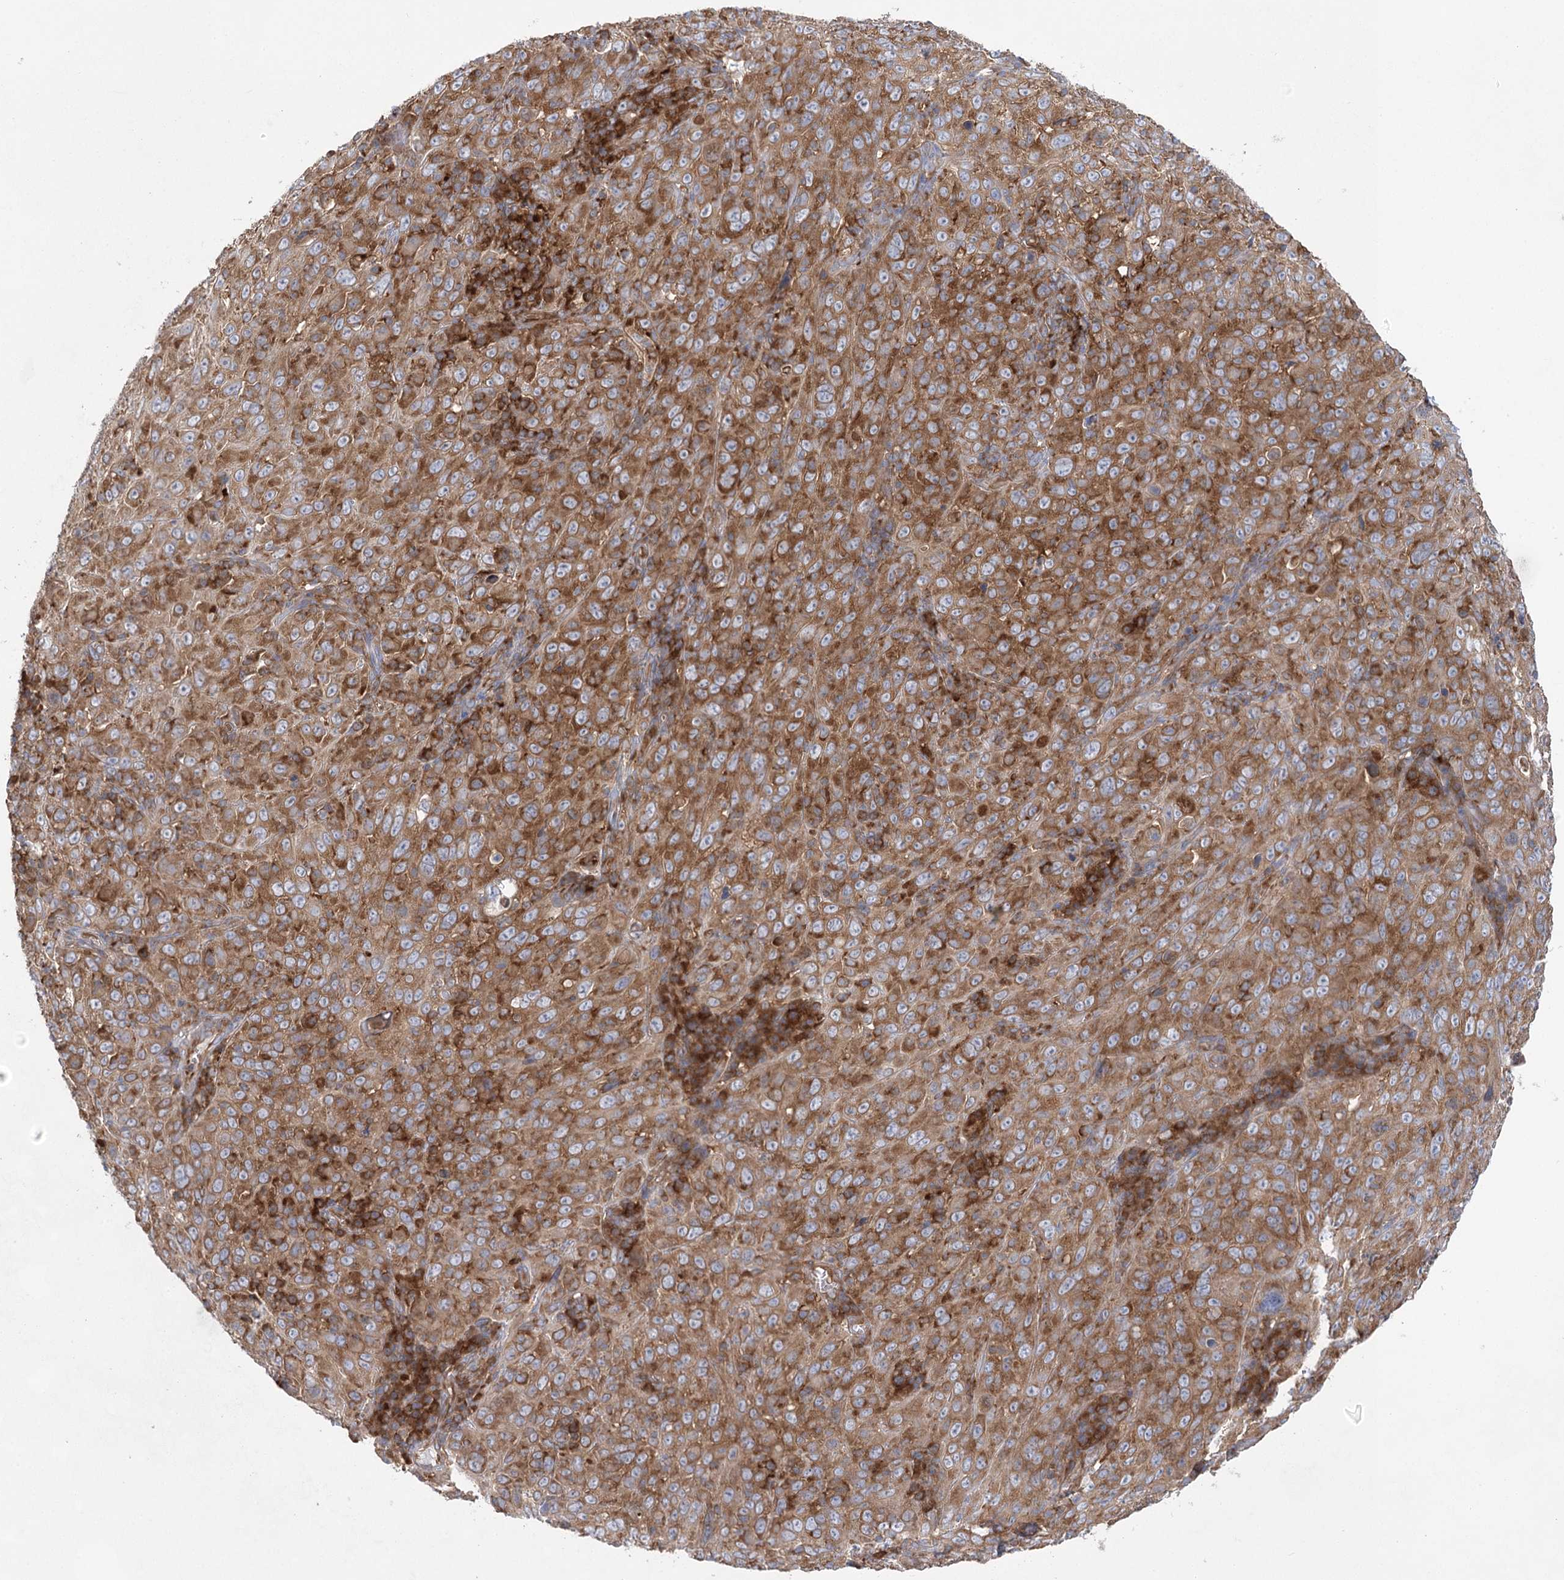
{"staining": {"intensity": "moderate", "quantity": ">75%", "location": "cytoplasmic/membranous"}, "tissue": "cervical cancer", "cell_type": "Tumor cells", "image_type": "cancer", "snomed": [{"axis": "morphology", "description": "Squamous cell carcinoma, NOS"}, {"axis": "topography", "description": "Cervix"}], "caption": "The photomicrograph exhibits staining of cervical cancer (squamous cell carcinoma), revealing moderate cytoplasmic/membranous protein staining (brown color) within tumor cells.", "gene": "EIF3A", "patient": {"sex": "female", "age": 46}}